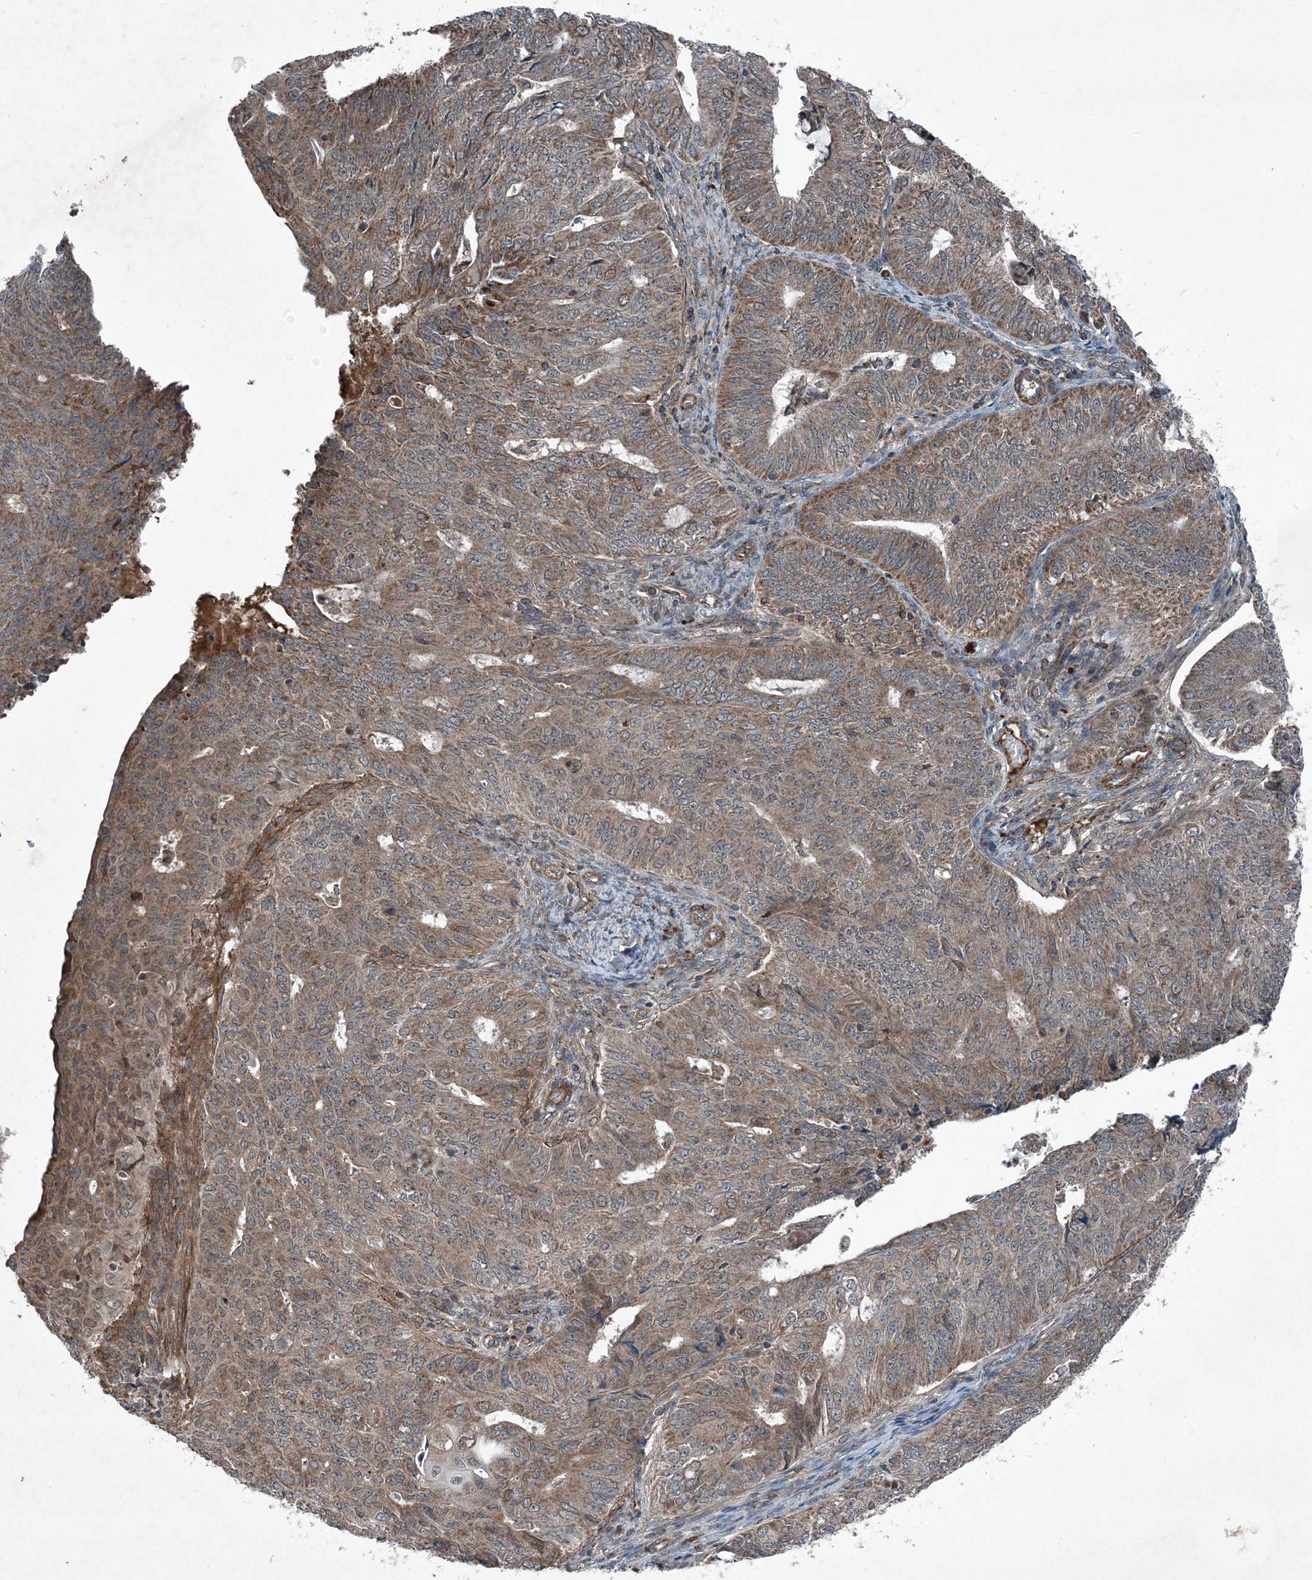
{"staining": {"intensity": "weak", "quantity": ">75%", "location": "cytoplasmic/membranous"}, "tissue": "endometrial cancer", "cell_type": "Tumor cells", "image_type": "cancer", "snomed": [{"axis": "morphology", "description": "Adenocarcinoma, NOS"}, {"axis": "topography", "description": "Endometrium"}], "caption": "Immunohistochemical staining of endometrial cancer reveals weak cytoplasmic/membranous protein expression in about >75% of tumor cells.", "gene": "NDUFA2", "patient": {"sex": "female", "age": 32}}